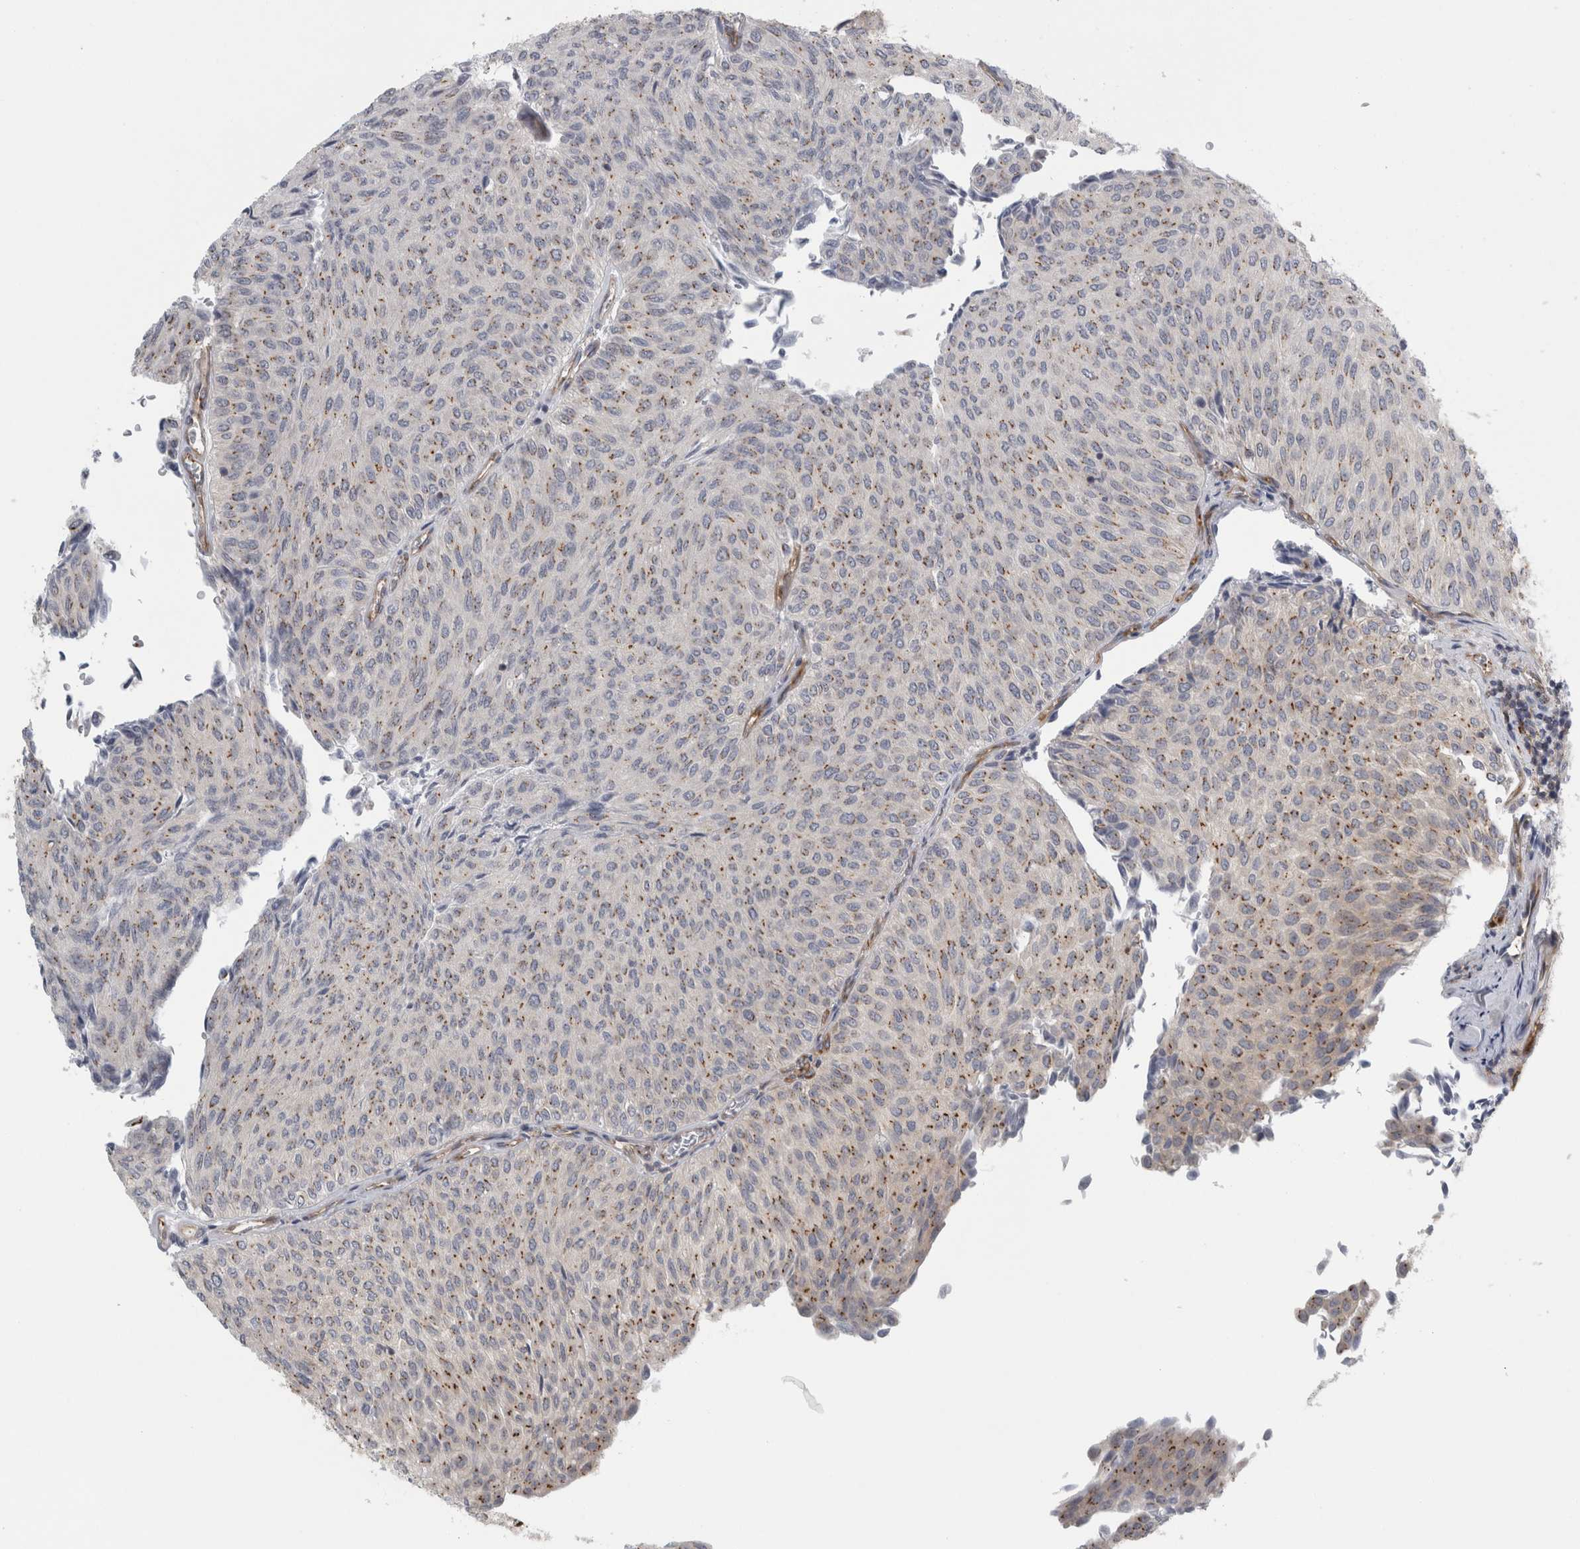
{"staining": {"intensity": "moderate", "quantity": "25%-75%", "location": "cytoplasmic/membranous"}, "tissue": "urothelial cancer", "cell_type": "Tumor cells", "image_type": "cancer", "snomed": [{"axis": "morphology", "description": "Urothelial carcinoma, Low grade"}, {"axis": "topography", "description": "Urinary bladder"}], "caption": "Immunohistochemical staining of human urothelial cancer shows moderate cytoplasmic/membranous protein staining in about 25%-75% of tumor cells. Using DAB (brown) and hematoxylin (blue) stains, captured at high magnification using brightfield microscopy.", "gene": "PEX6", "patient": {"sex": "male", "age": 78}}